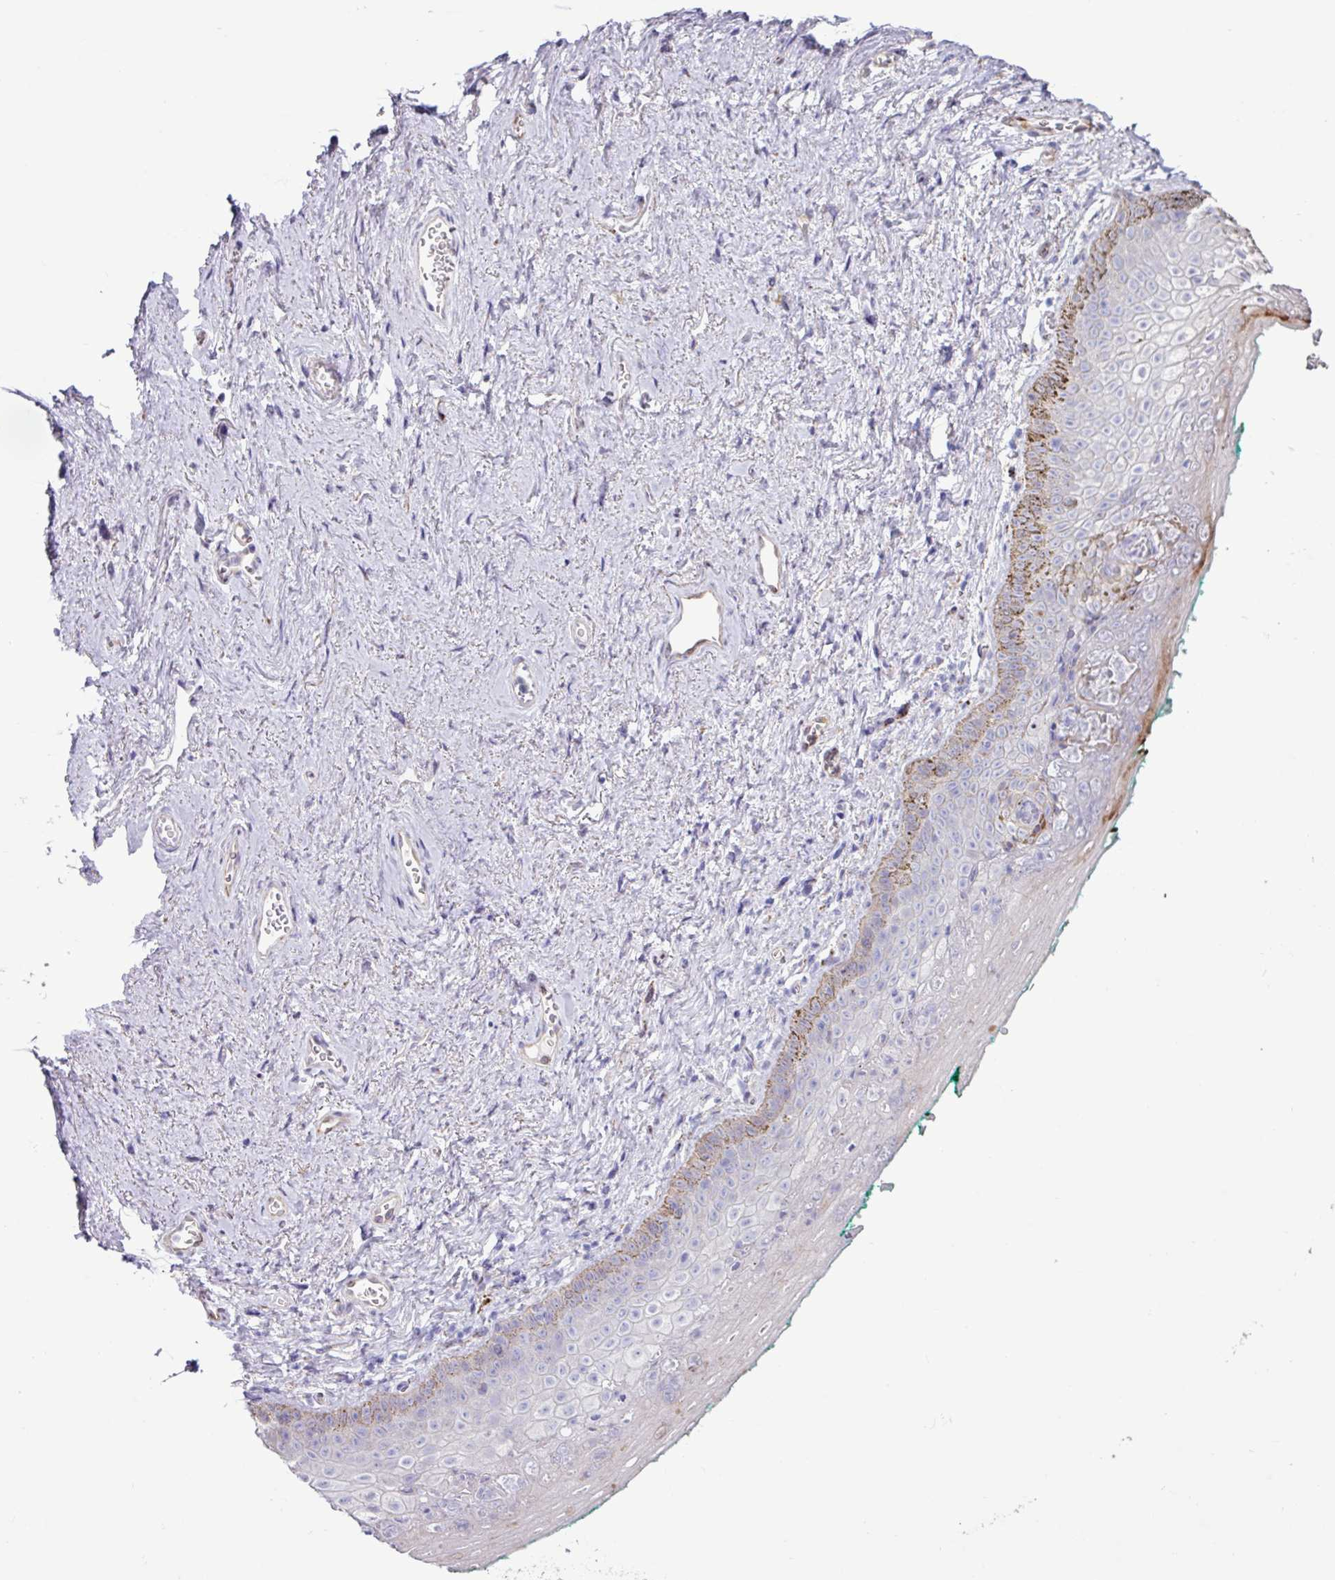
{"staining": {"intensity": "moderate", "quantity": "<25%", "location": "cytoplasmic/membranous"}, "tissue": "vagina", "cell_type": "Squamous epithelial cells", "image_type": "normal", "snomed": [{"axis": "morphology", "description": "Normal tissue, NOS"}, {"axis": "topography", "description": "Vulva"}, {"axis": "topography", "description": "Vagina"}, {"axis": "topography", "description": "Peripheral nerve tissue"}], "caption": "A photomicrograph showing moderate cytoplasmic/membranous positivity in about <25% of squamous epithelial cells in benign vagina, as visualized by brown immunohistochemical staining.", "gene": "PPP1R35", "patient": {"sex": "female", "age": 66}}